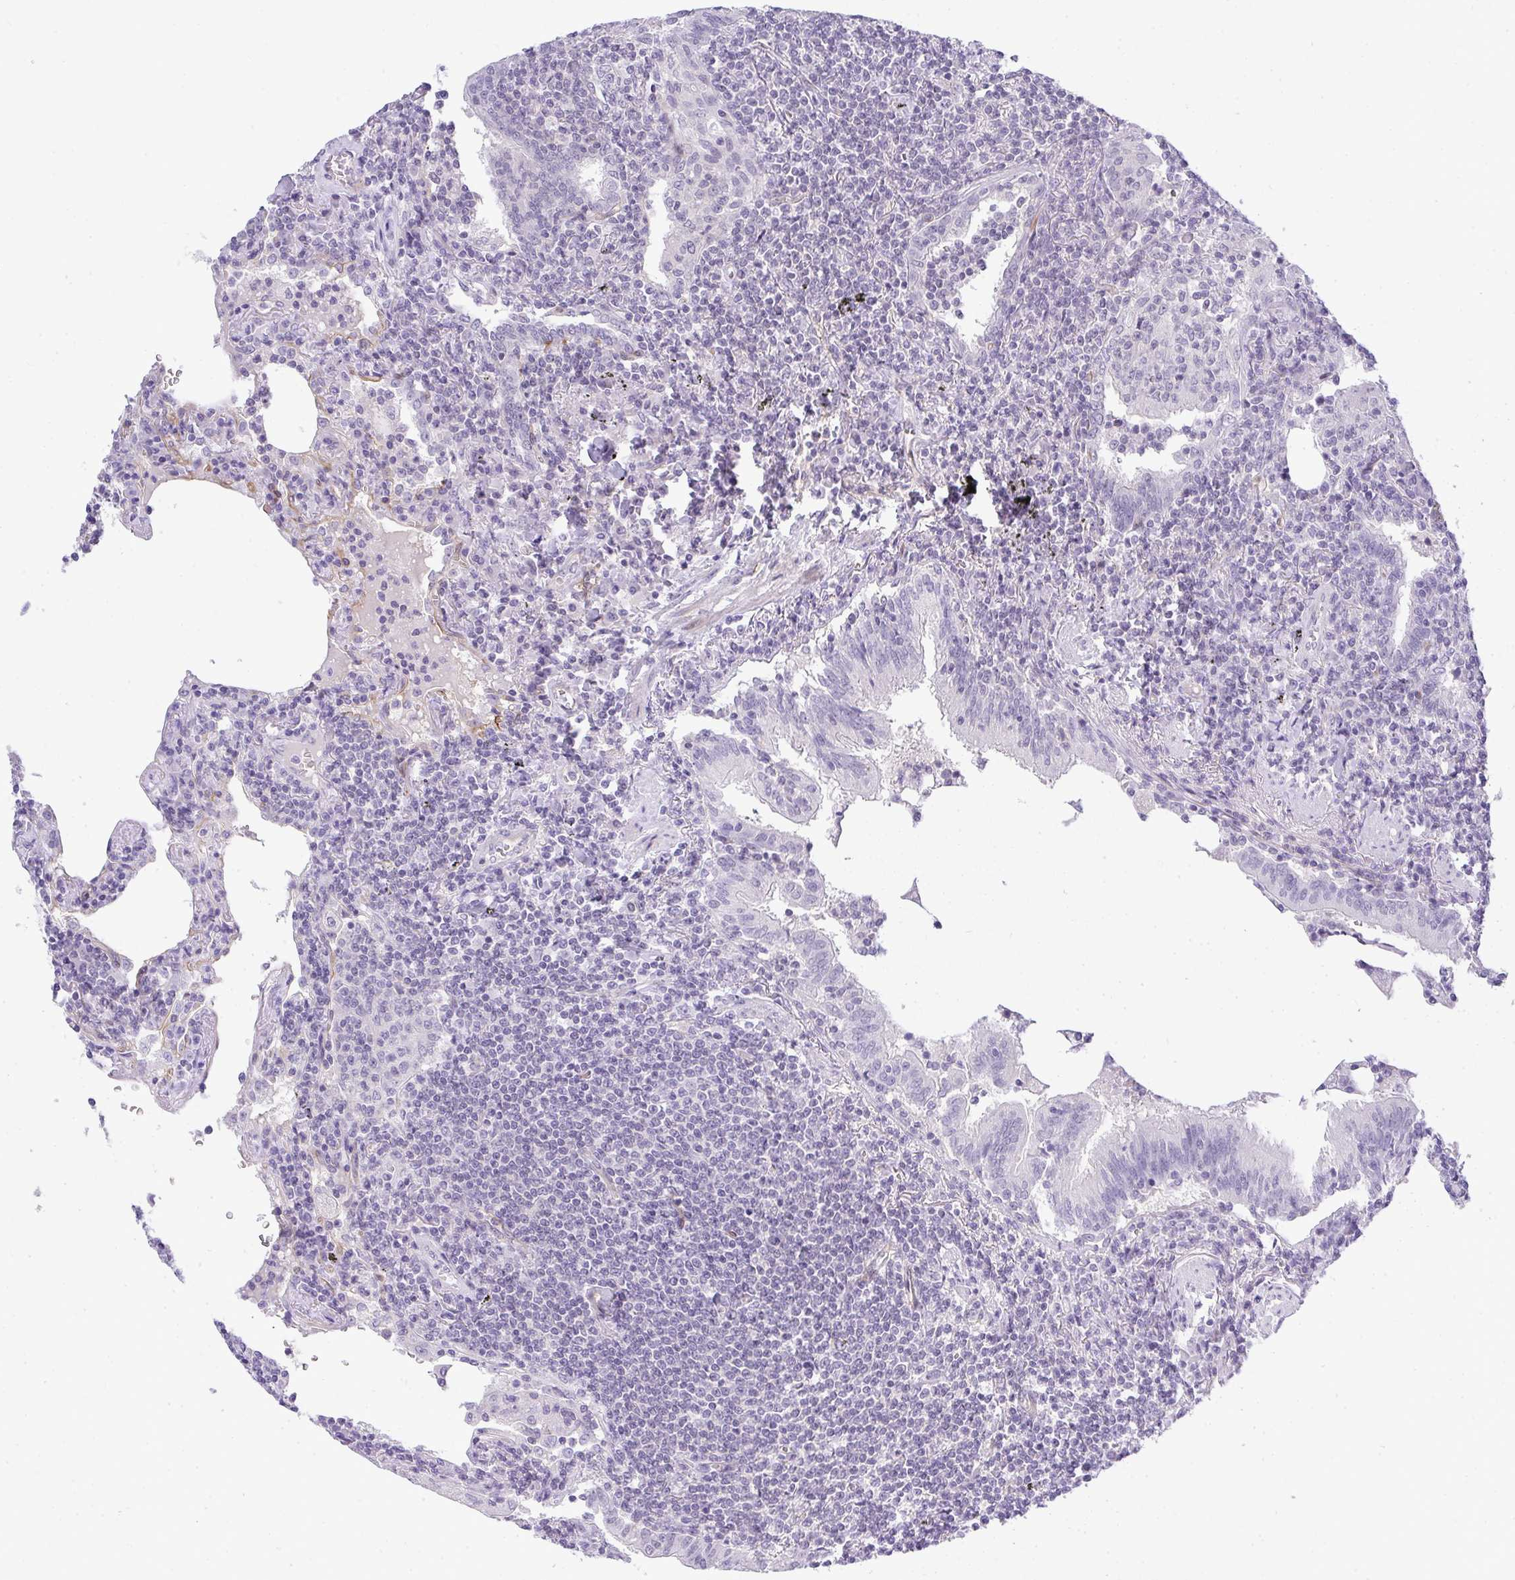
{"staining": {"intensity": "negative", "quantity": "none", "location": "none"}, "tissue": "lymphoma", "cell_type": "Tumor cells", "image_type": "cancer", "snomed": [{"axis": "morphology", "description": "Malignant lymphoma, non-Hodgkin's type, Low grade"}, {"axis": "topography", "description": "Lung"}], "caption": "Tumor cells show no significant protein expression in lymphoma.", "gene": "TMEM82", "patient": {"sex": "female", "age": 71}}